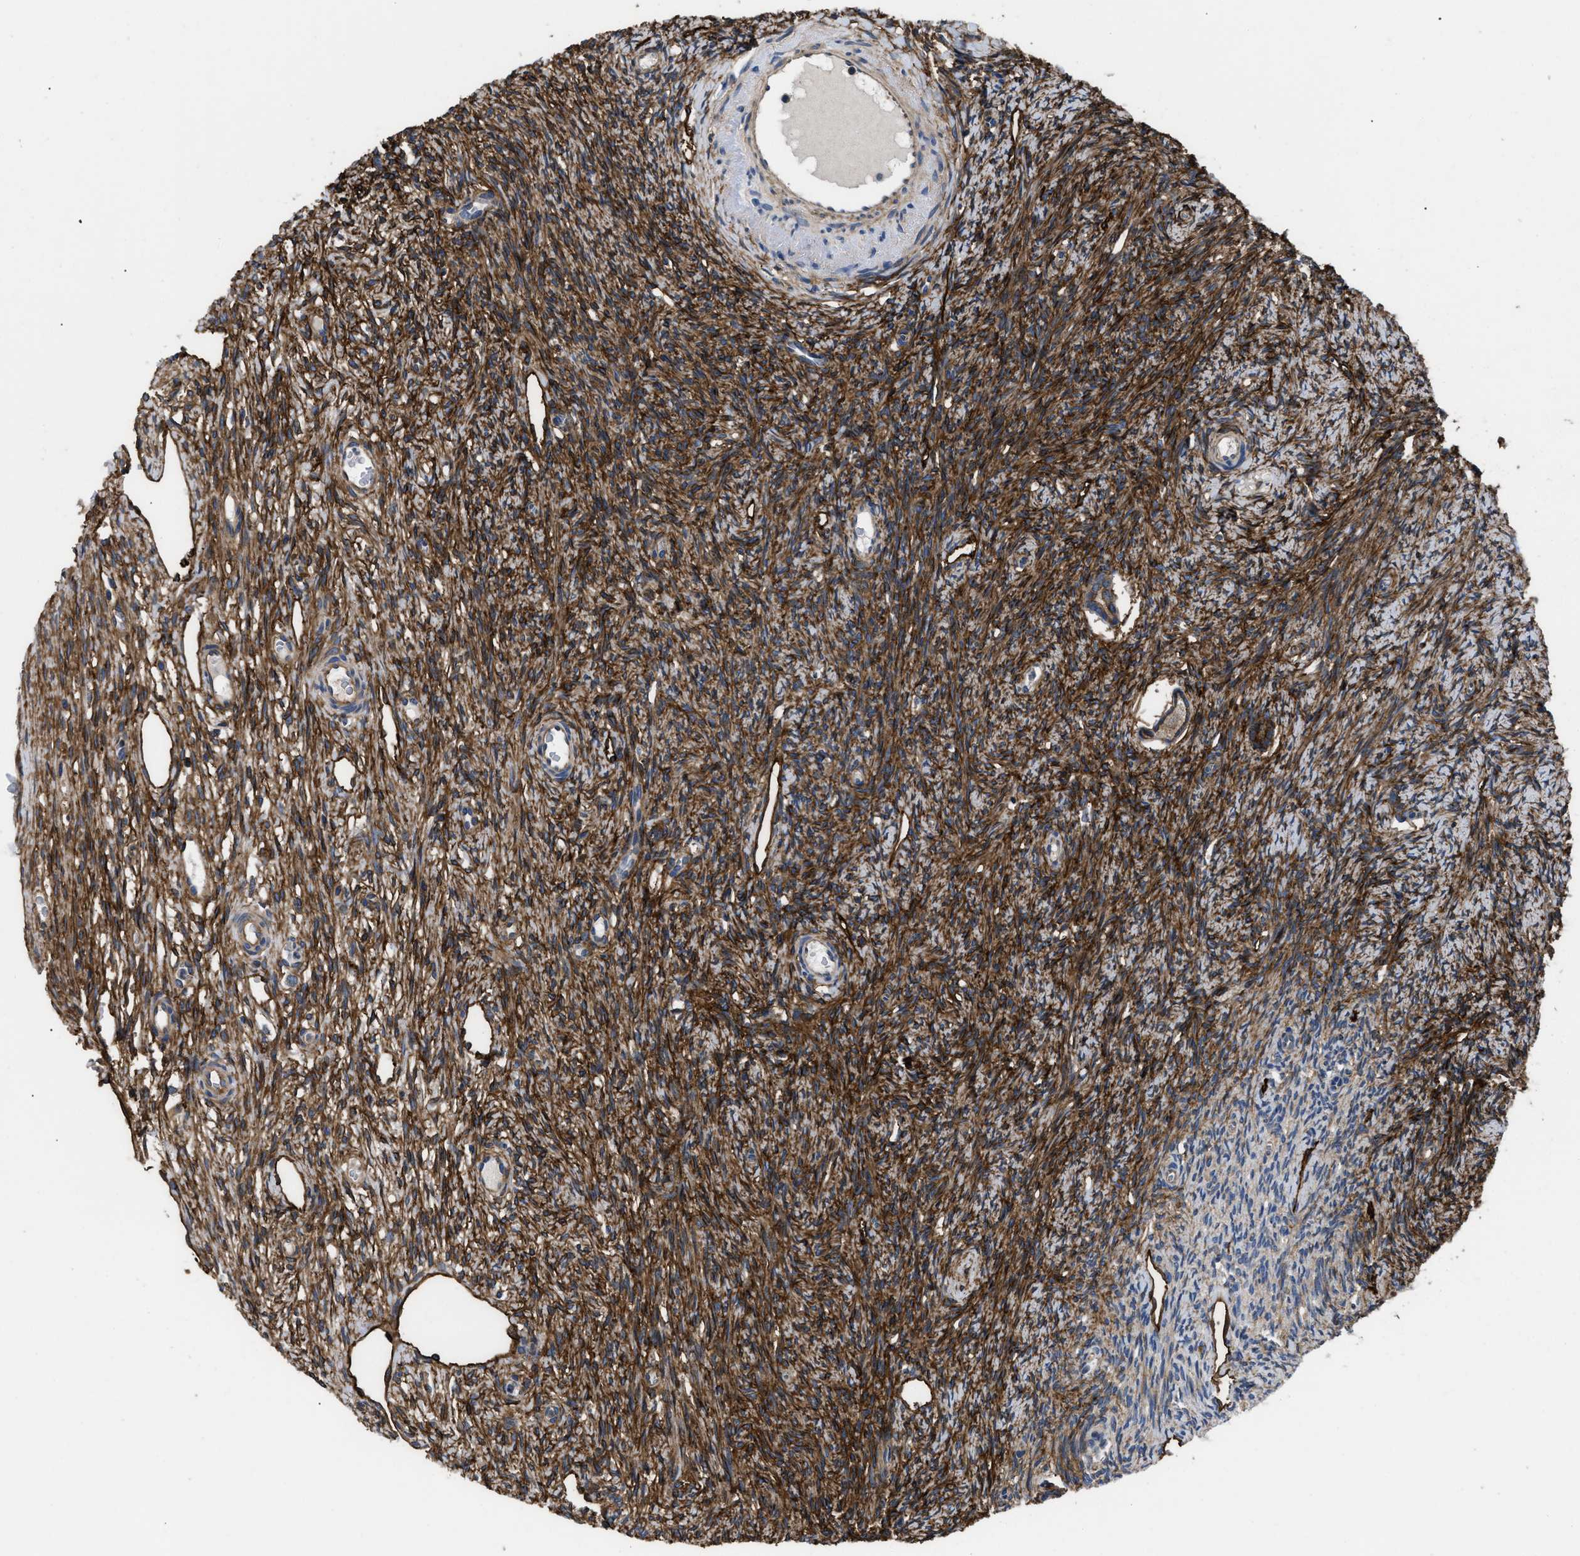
{"staining": {"intensity": "weak", "quantity": ">75%", "location": "cytoplasmic/membranous"}, "tissue": "ovary", "cell_type": "Follicle cells", "image_type": "normal", "snomed": [{"axis": "morphology", "description": "Normal tissue, NOS"}, {"axis": "topography", "description": "Ovary"}], "caption": "This is a photomicrograph of immunohistochemistry (IHC) staining of normal ovary, which shows weak expression in the cytoplasmic/membranous of follicle cells.", "gene": "NT5E", "patient": {"sex": "female", "age": 33}}